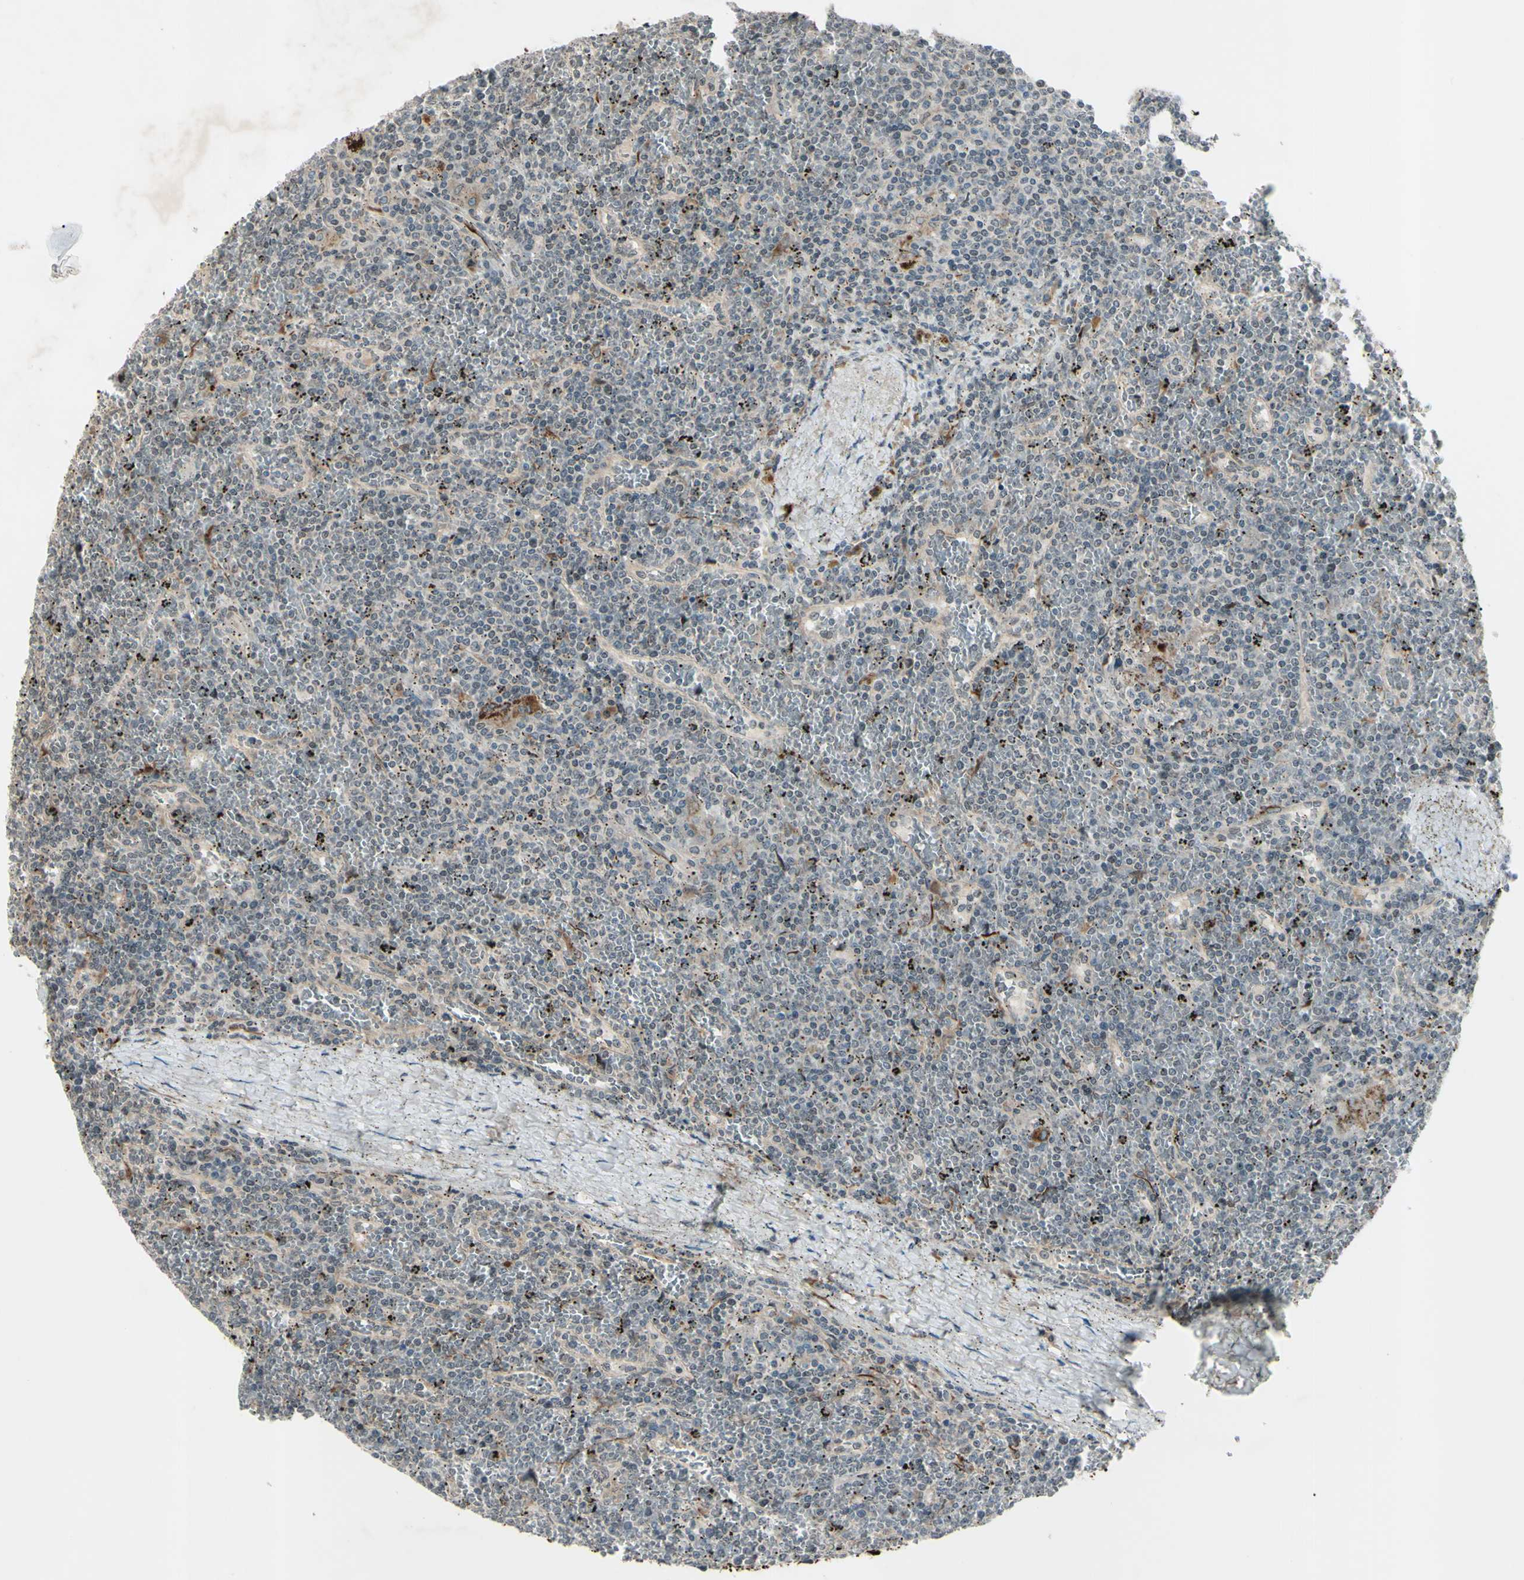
{"staining": {"intensity": "negative", "quantity": "none", "location": "none"}, "tissue": "lymphoma", "cell_type": "Tumor cells", "image_type": "cancer", "snomed": [{"axis": "morphology", "description": "Malignant lymphoma, non-Hodgkin's type, Low grade"}, {"axis": "topography", "description": "Spleen"}], "caption": "This is an immunohistochemistry histopathology image of human low-grade malignant lymphoma, non-Hodgkin's type. There is no staining in tumor cells.", "gene": "FGFR2", "patient": {"sex": "female", "age": 19}}